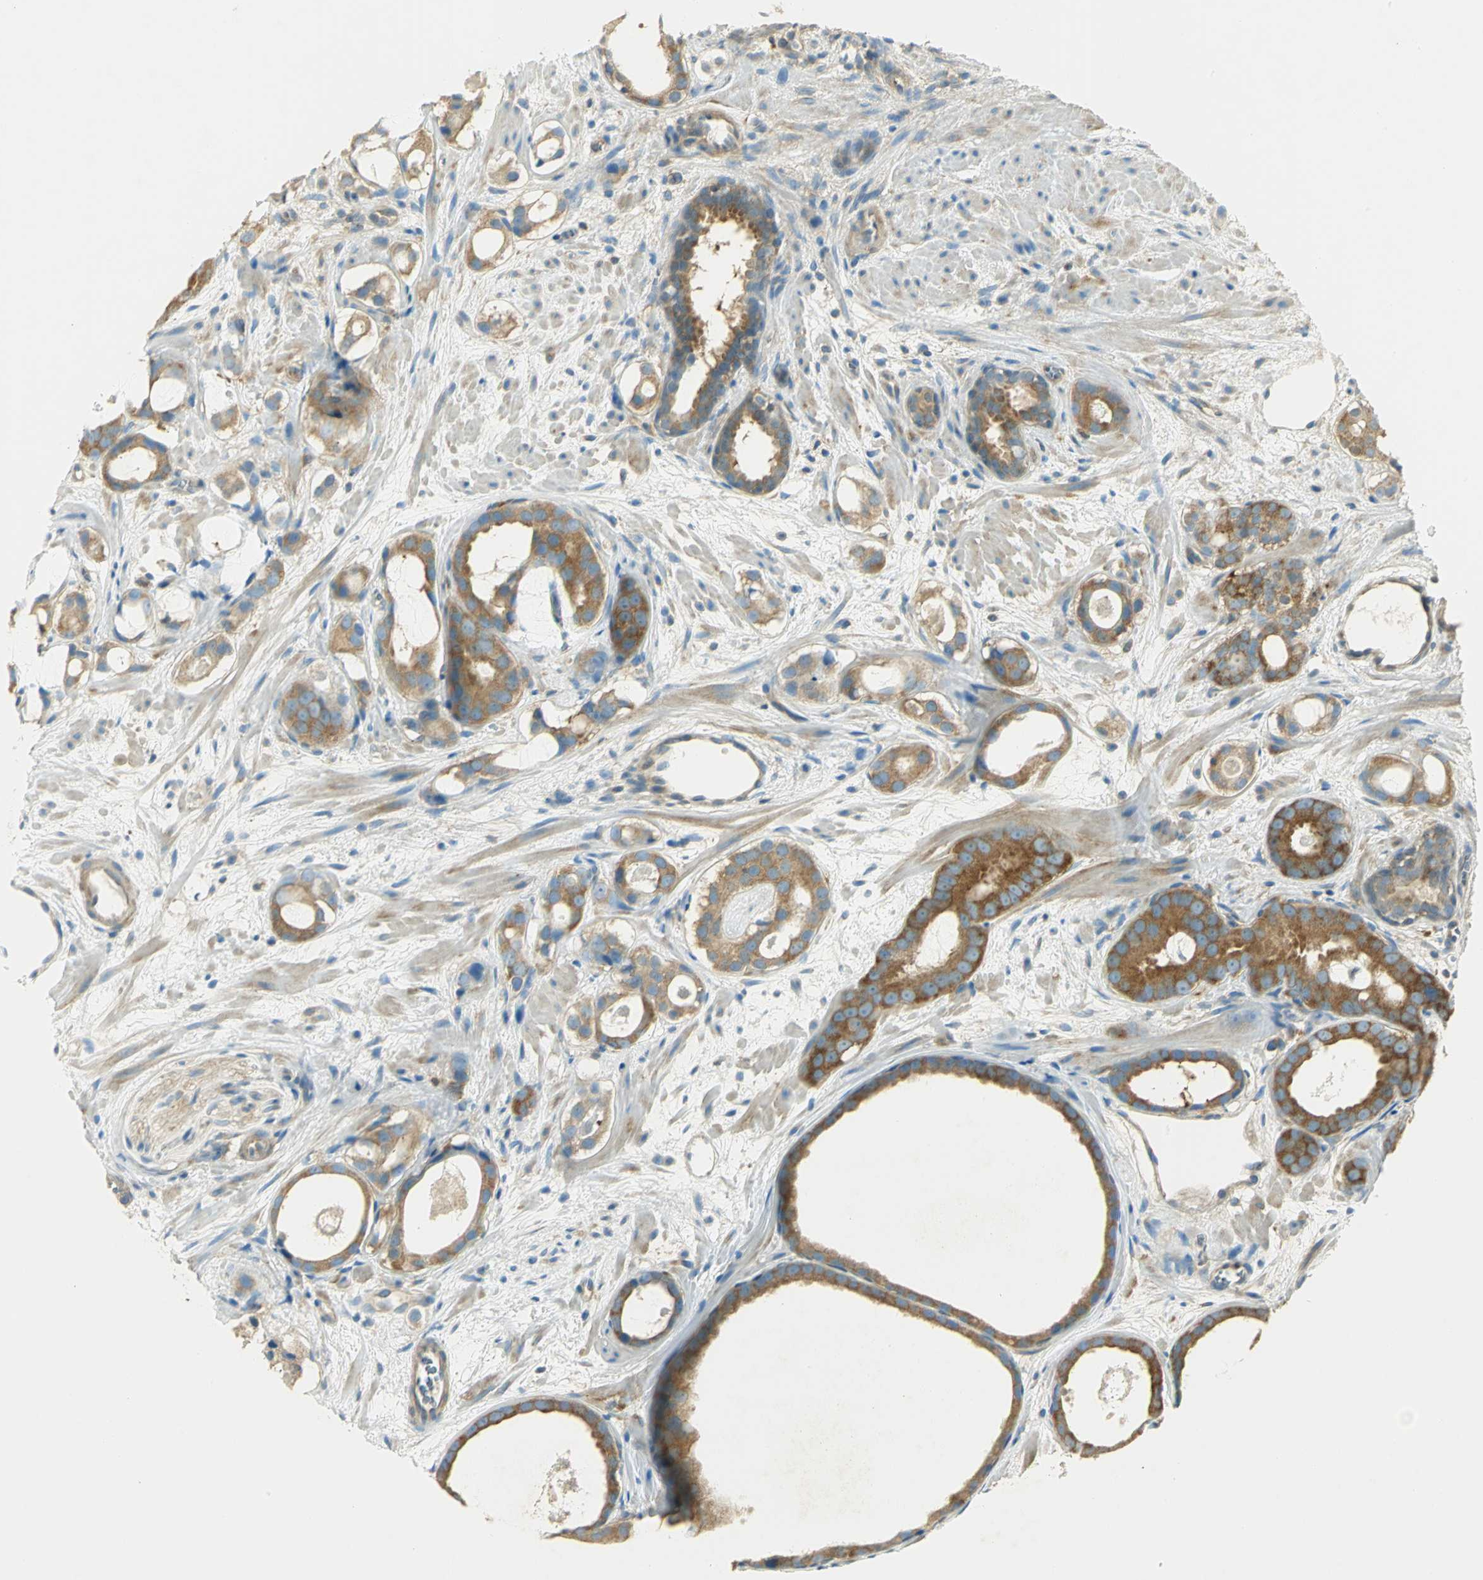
{"staining": {"intensity": "moderate", "quantity": ">75%", "location": "cytoplasmic/membranous"}, "tissue": "prostate cancer", "cell_type": "Tumor cells", "image_type": "cancer", "snomed": [{"axis": "morphology", "description": "Adenocarcinoma, Low grade"}, {"axis": "topography", "description": "Prostate"}], "caption": "Prostate cancer stained with a protein marker shows moderate staining in tumor cells.", "gene": "TSC22D2", "patient": {"sex": "male", "age": 57}}